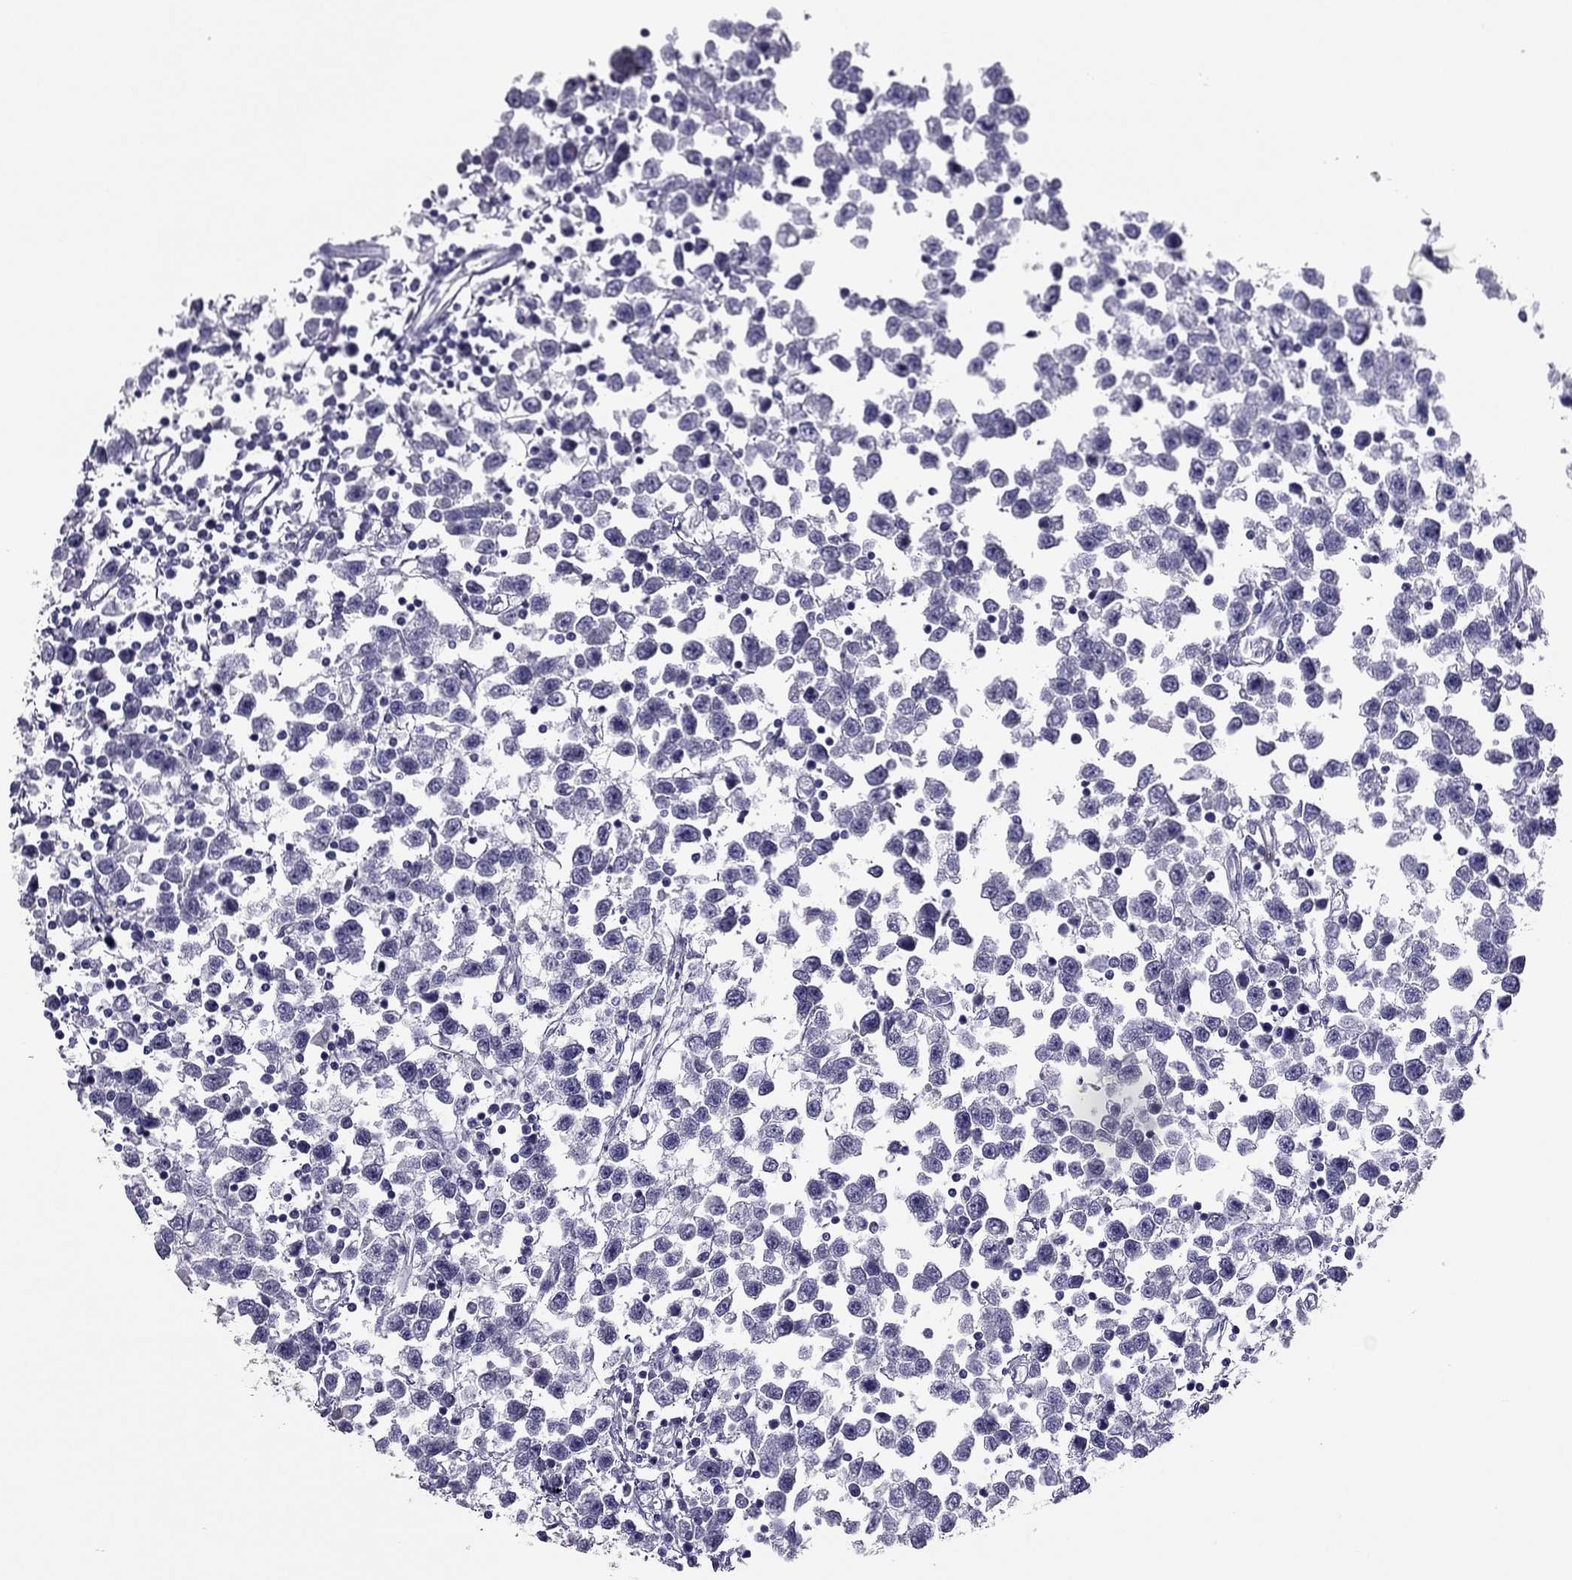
{"staining": {"intensity": "negative", "quantity": "none", "location": "none"}, "tissue": "testis cancer", "cell_type": "Tumor cells", "image_type": "cancer", "snomed": [{"axis": "morphology", "description": "Seminoma, NOS"}, {"axis": "topography", "description": "Testis"}], "caption": "Immunohistochemistry (IHC) of human testis cancer shows no positivity in tumor cells.", "gene": "RHO", "patient": {"sex": "male", "age": 34}}